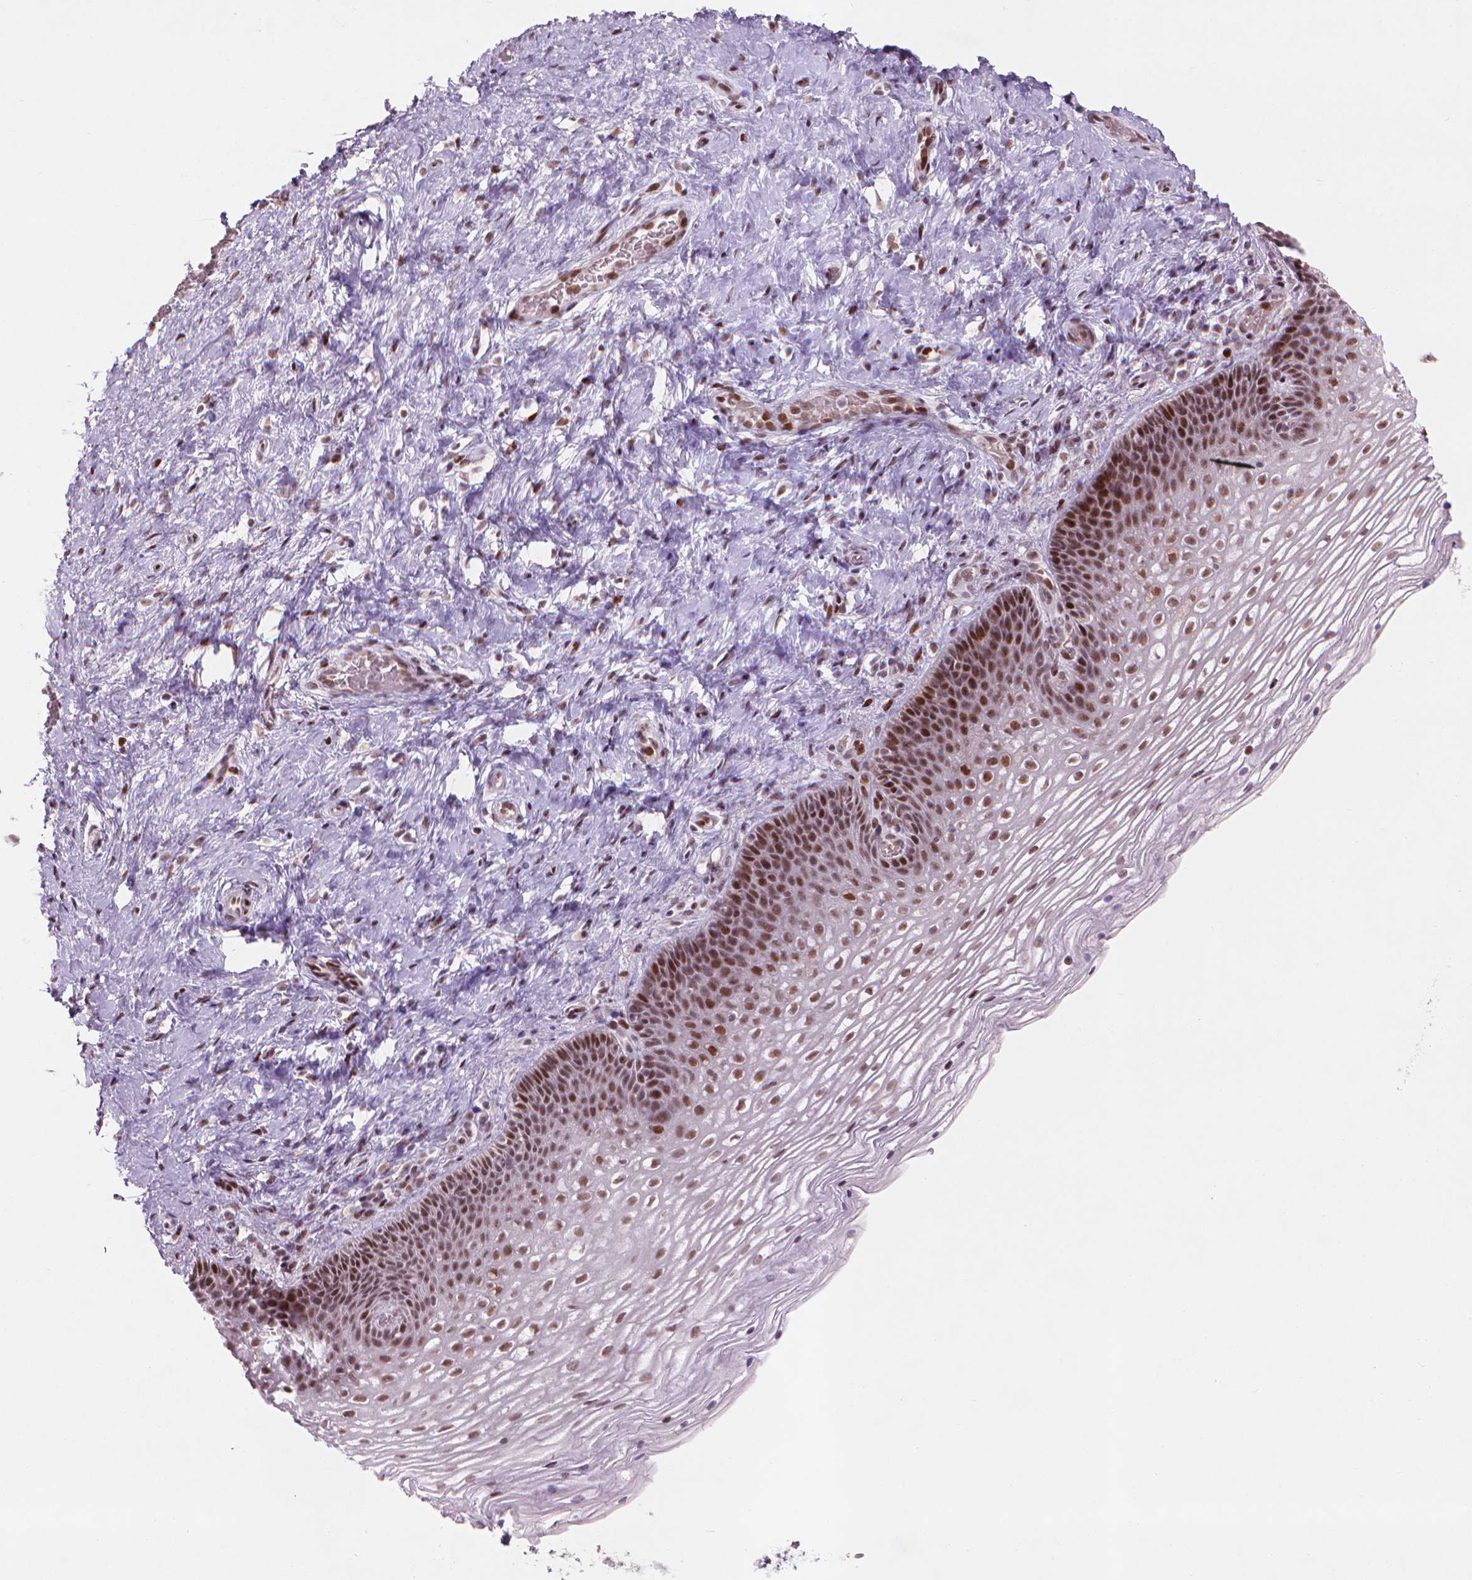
{"staining": {"intensity": "strong", "quantity": ">75%", "location": "nuclear"}, "tissue": "cervix", "cell_type": "Glandular cells", "image_type": "normal", "snomed": [{"axis": "morphology", "description": "Normal tissue, NOS"}, {"axis": "topography", "description": "Cervix"}], "caption": "A brown stain labels strong nuclear expression of a protein in glandular cells of normal cervix. Using DAB (3,3'-diaminobenzidine) (brown) and hematoxylin (blue) stains, captured at high magnification using brightfield microscopy.", "gene": "HES7", "patient": {"sex": "female", "age": 34}}